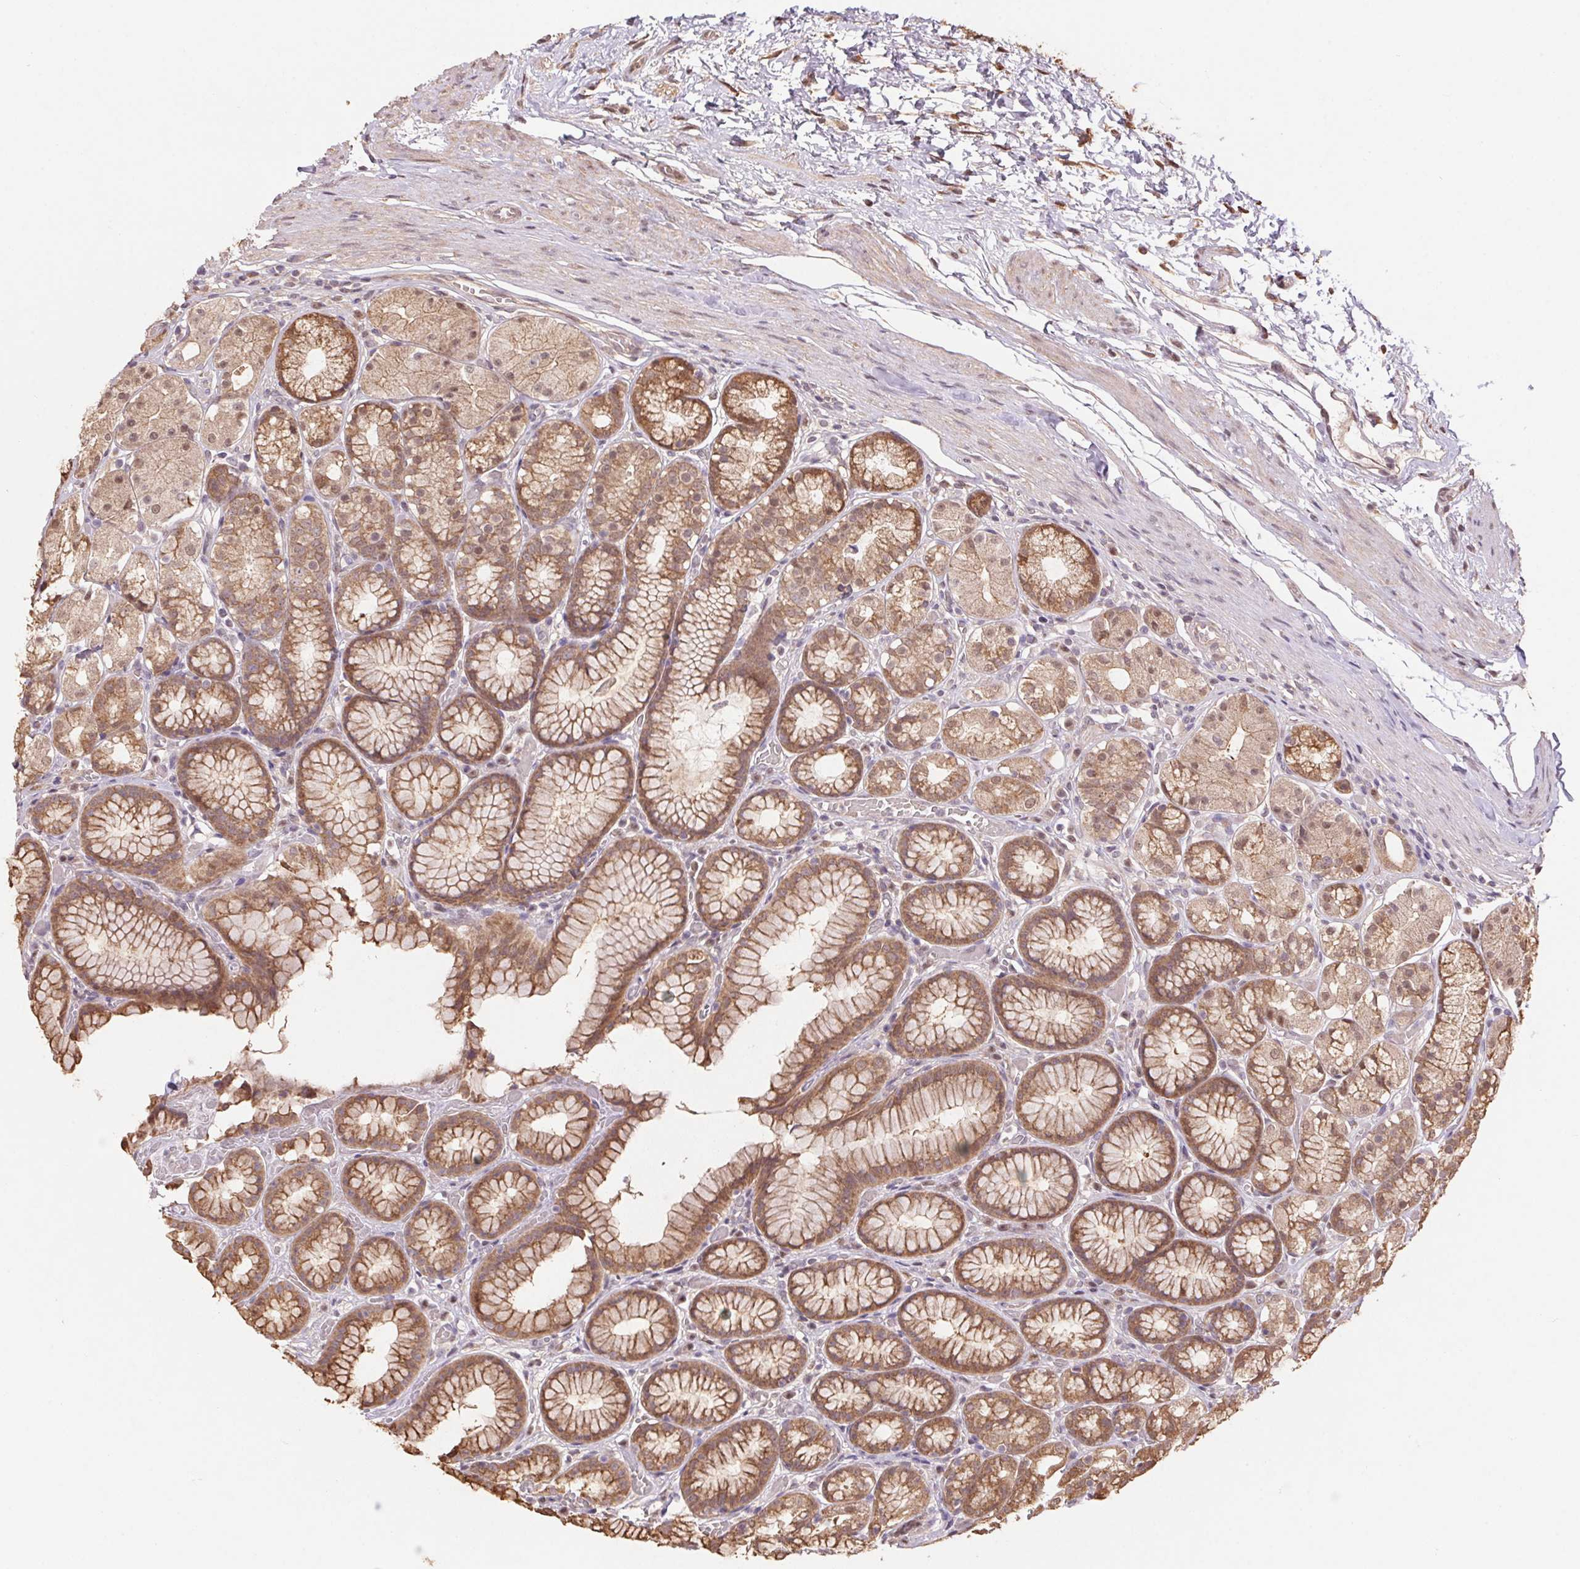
{"staining": {"intensity": "moderate", "quantity": ">75%", "location": "cytoplasmic/membranous,nuclear"}, "tissue": "stomach", "cell_type": "Glandular cells", "image_type": "normal", "snomed": [{"axis": "morphology", "description": "Normal tissue, NOS"}, {"axis": "topography", "description": "Stomach"}], "caption": "Moderate cytoplasmic/membranous,nuclear staining for a protein is identified in about >75% of glandular cells of normal stomach using immunohistochemistry.", "gene": "CUTA", "patient": {"sex": "male", "age": 70}}